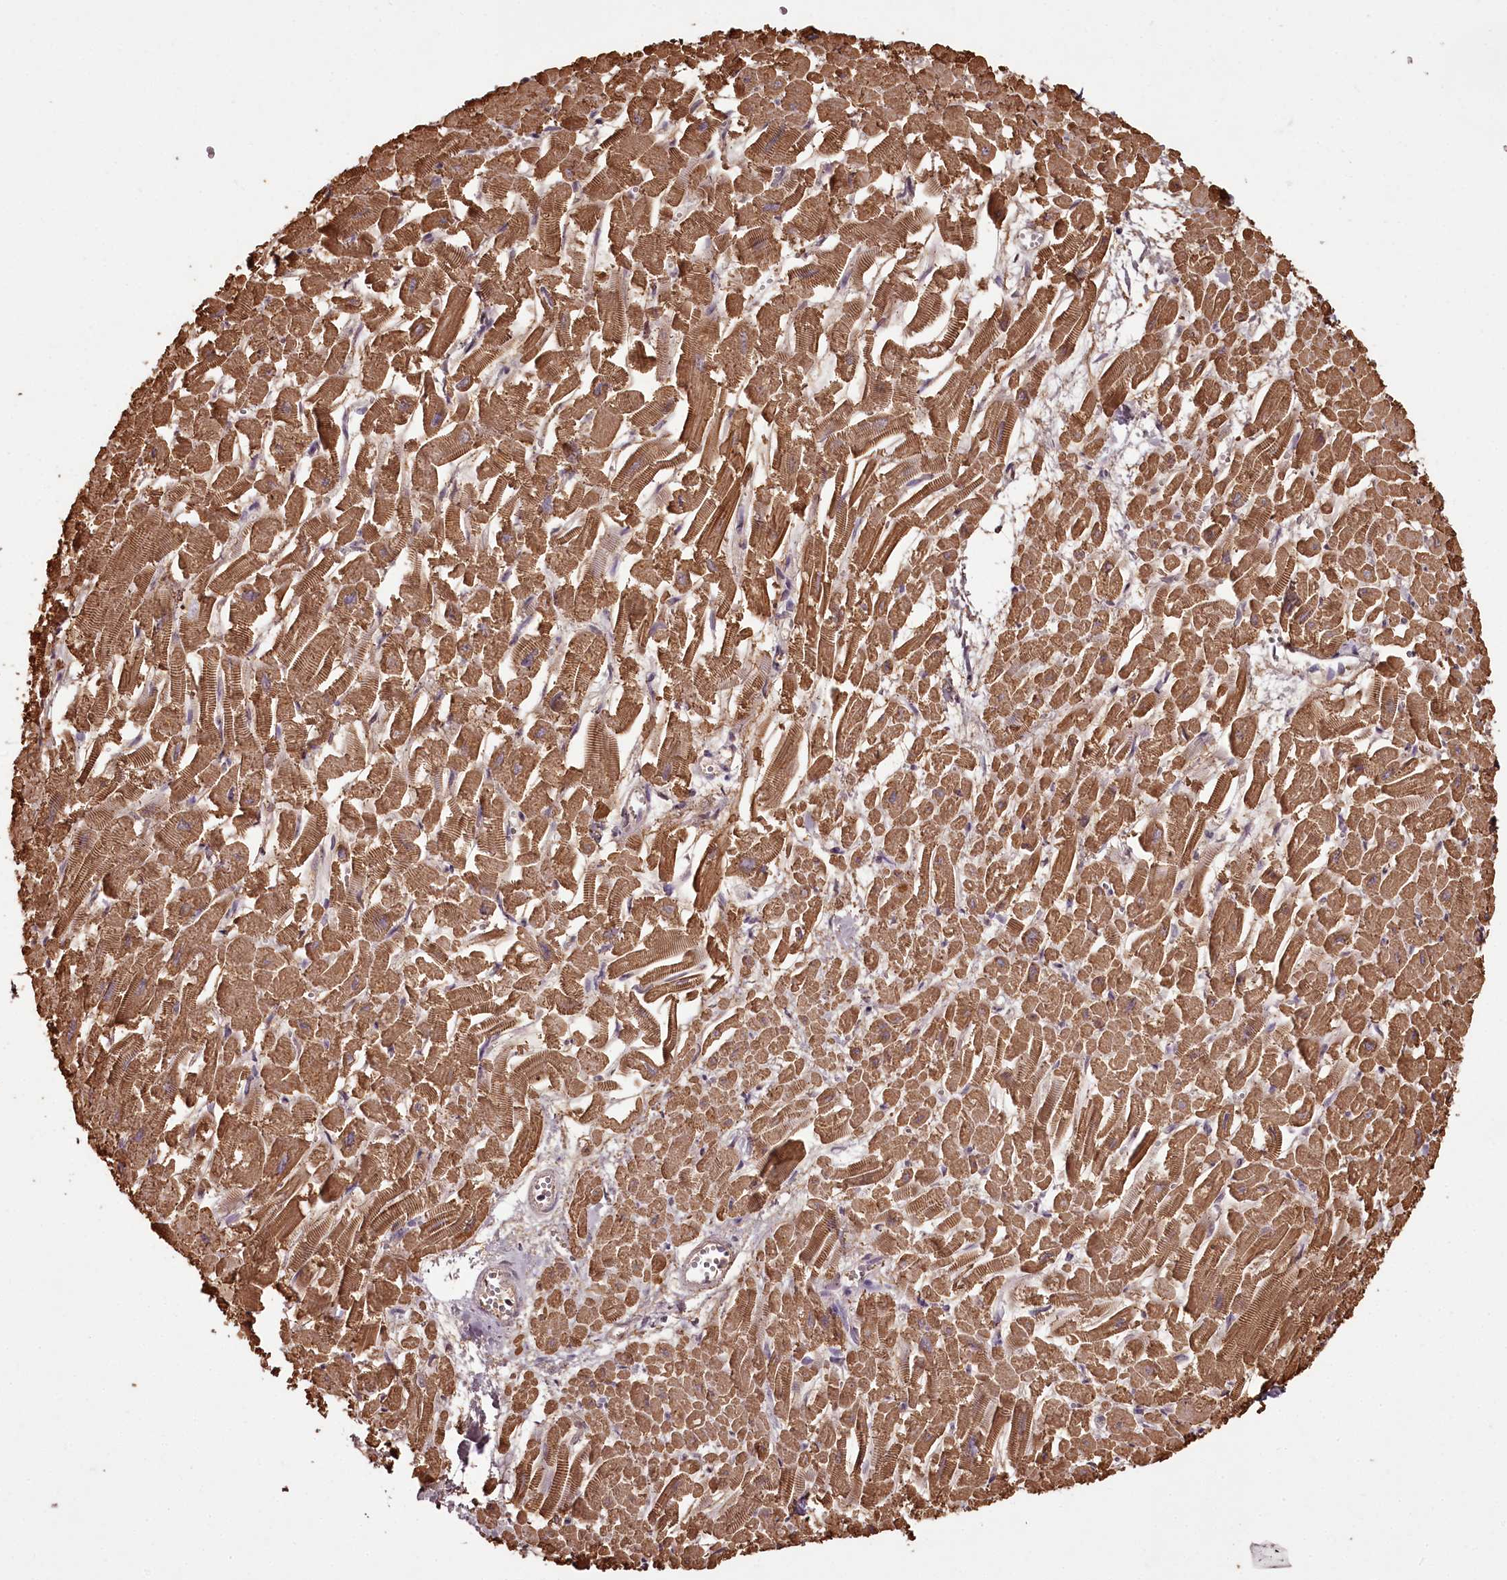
{"staining": {"intensity": "moderate", "quantity": ">75%", "location": "cytoplasmic/membranous"}, "tissue": "heart muscle", "cell_type": "Cardiomyocytes", "image_type": "normal", "snomed": [{"axis": "morphology", "description": "Normal tissue, NOS"}, {"axis": "topography", "description": "Heart"}], "caption": "A brown stain shows moderate cytoplasmic/membranous expression of a protein in cardiomyocytes of unremarkable heart muscle.", "gene": "NPRL2", "patient": {"sex": "male", "age": 54}}